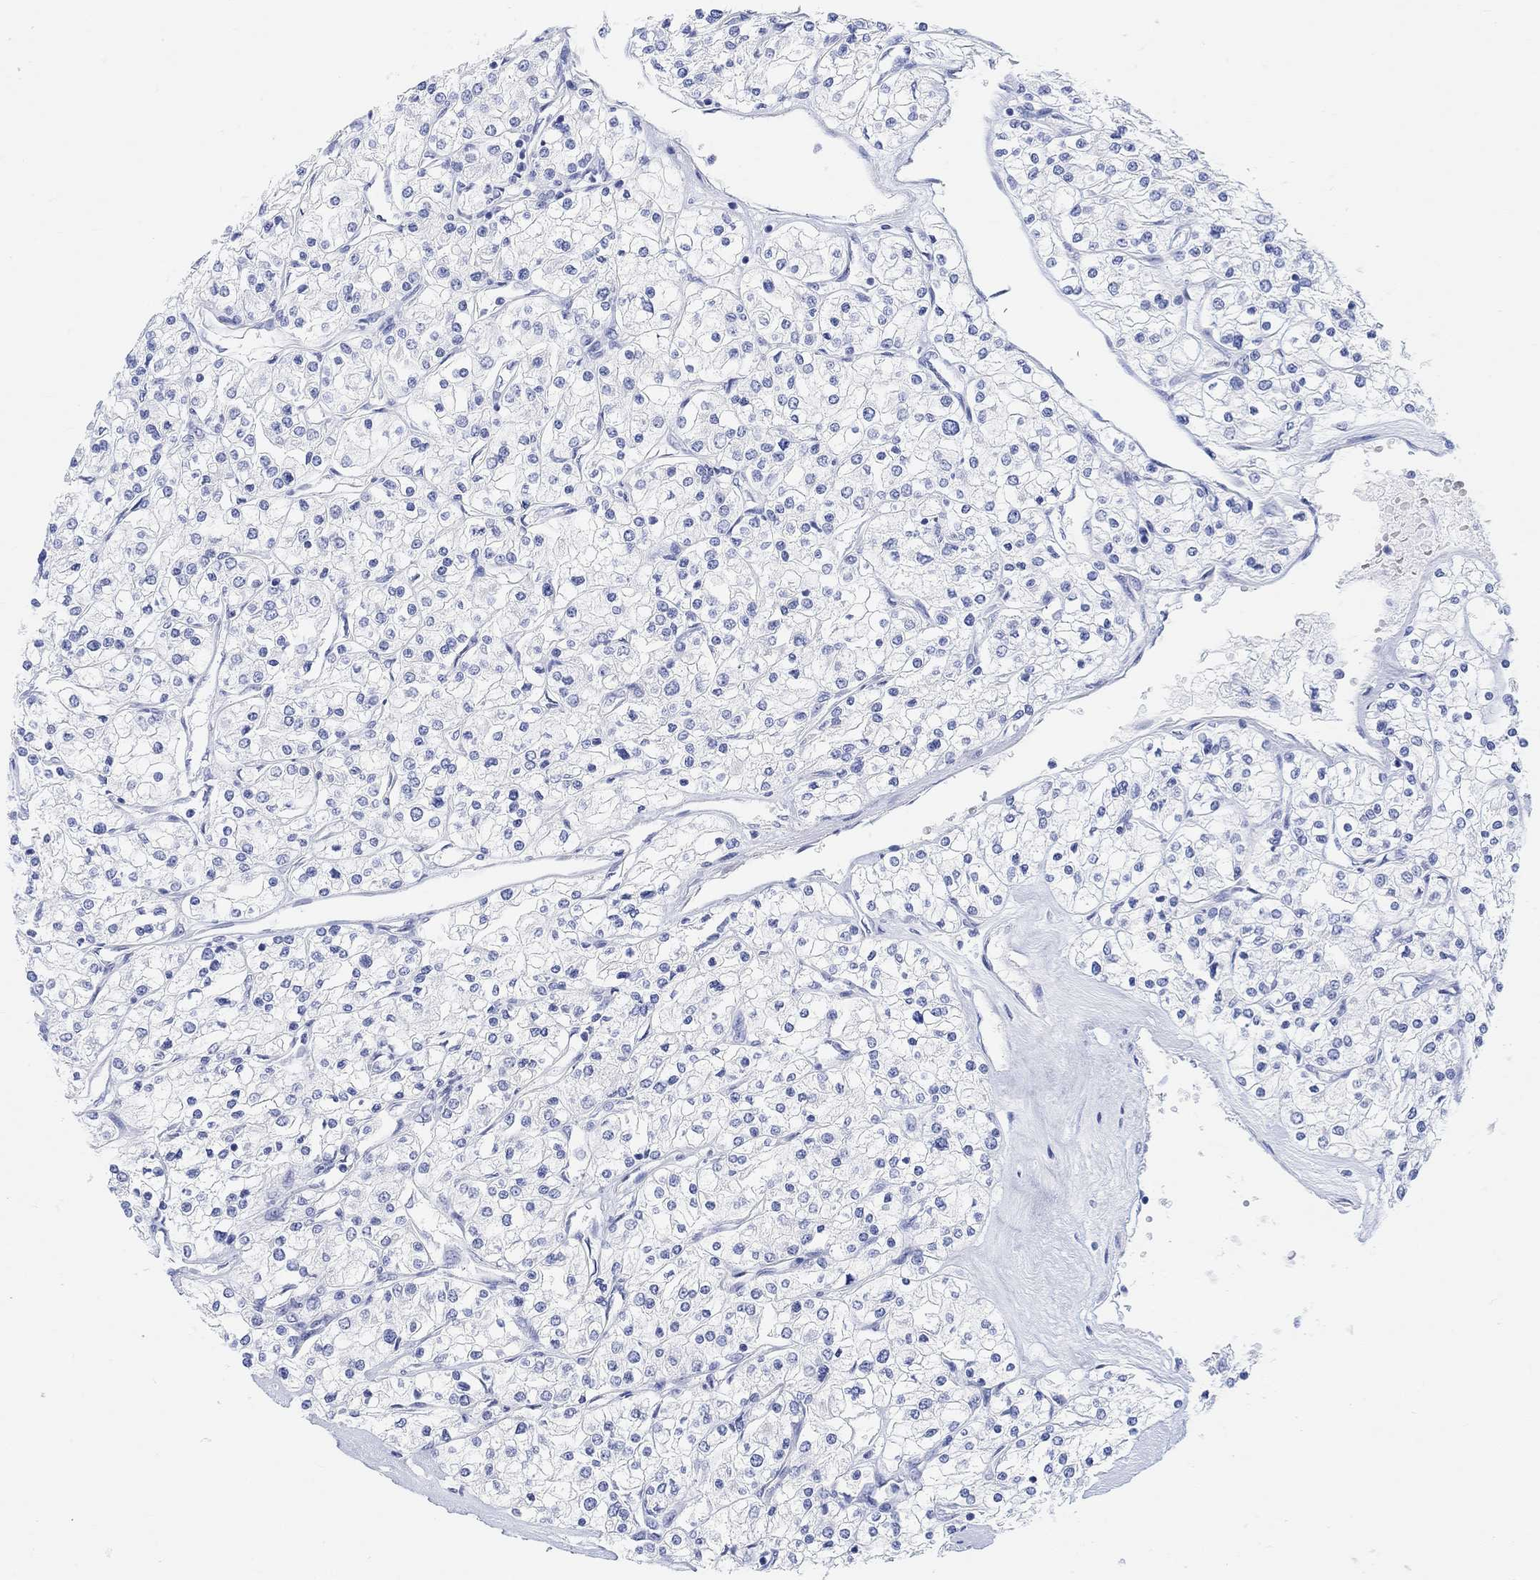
{"staining": {"intensity": "negative", "quantity": "none", "location": "none"}, "tissue": "renal cancer", "cell_type": "Tumor cells", "image_type": "cancer", "snomed": [{"axis": "morphology", "description": "Adenocarcinoma, NOS"}, {"axis": "topography", "description": "Kidney"}], "caption": "IHC photomicrograph of human renal cancer stained for a protein (brown), which demonstrates no expression in tumor cells. (DAB (3,3'-diaminobenzidine) immunohistochemistry (IHC), high magnification).", "gene": "XIRP2", "patient": {"sex": "male", "age": 80}}